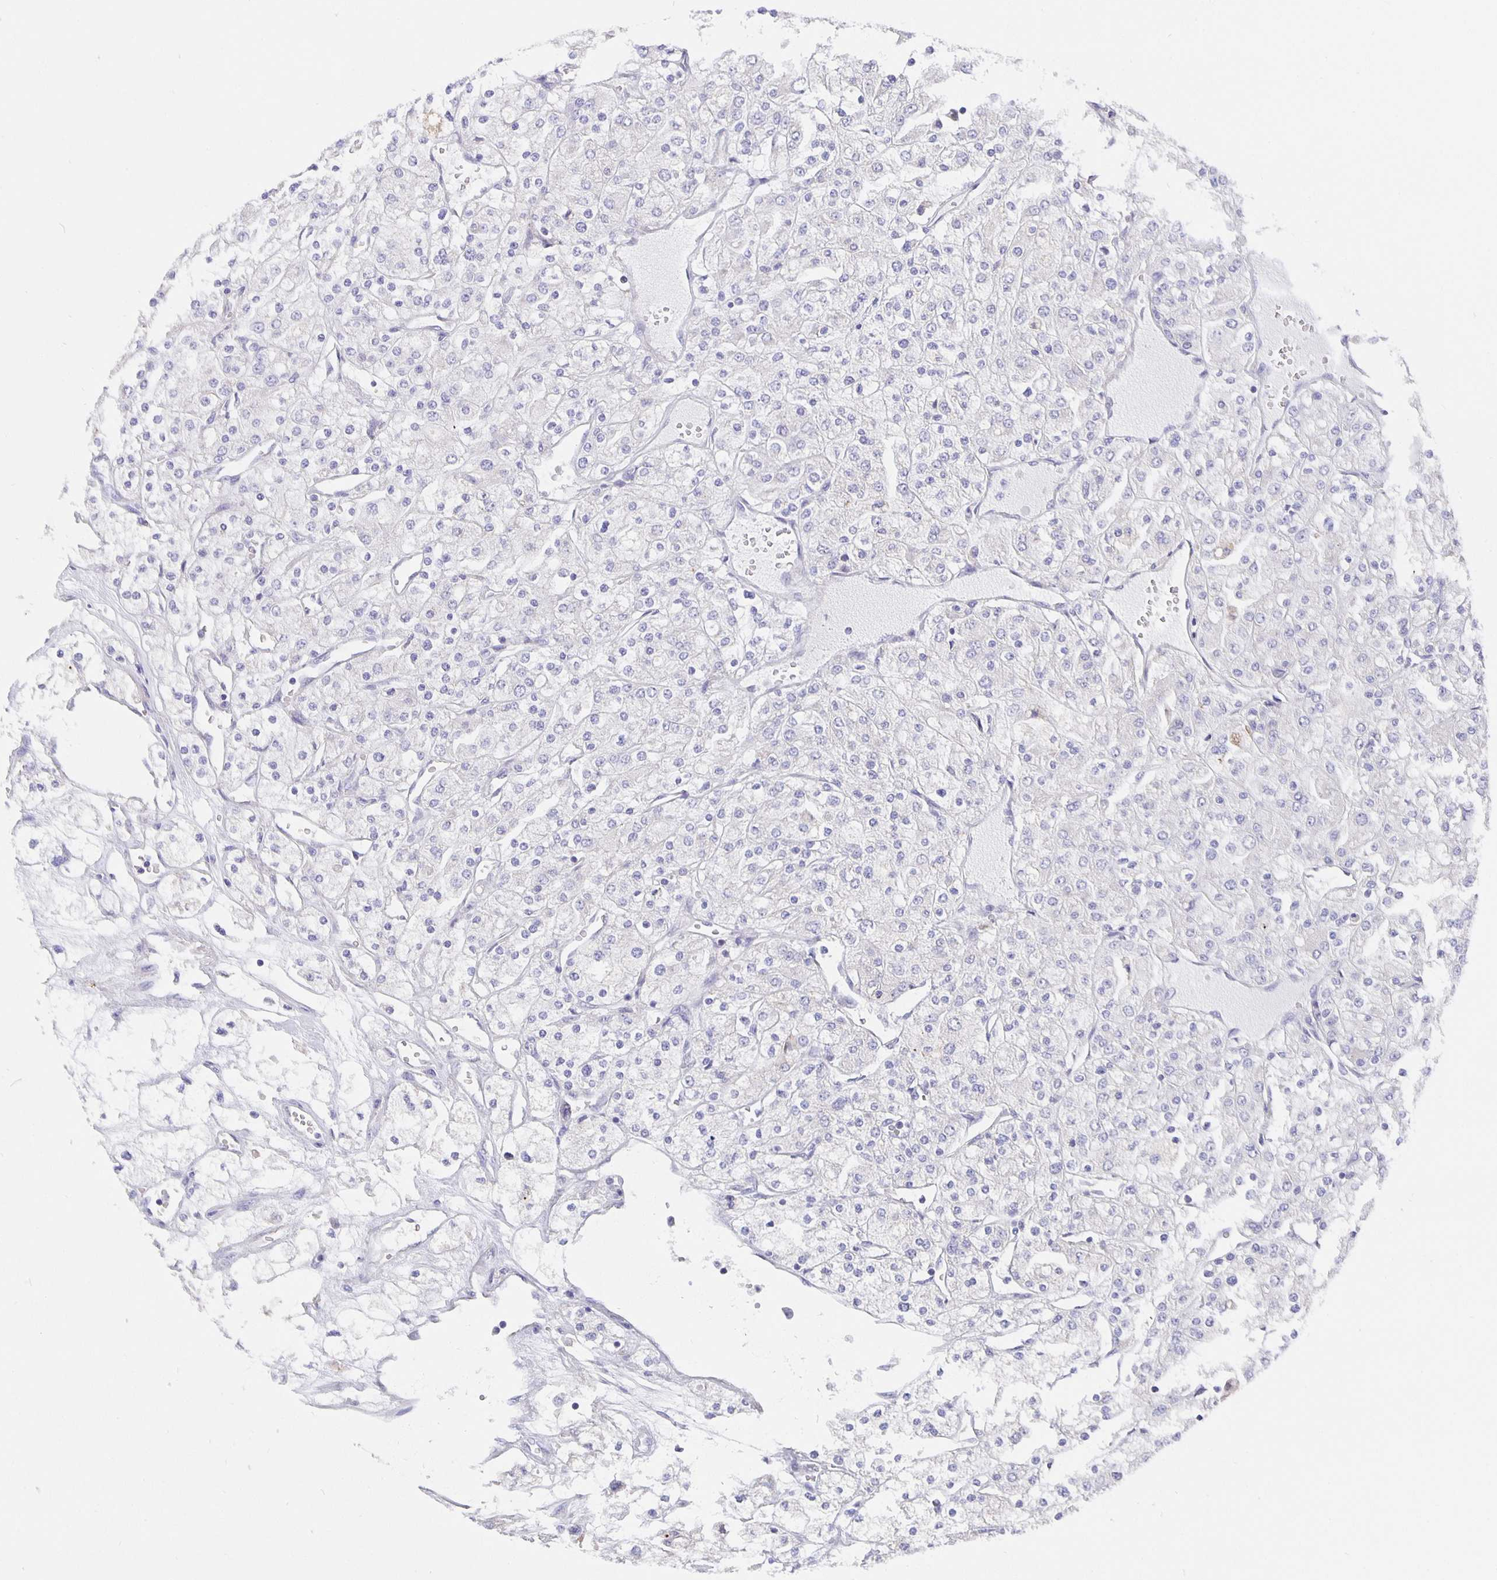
{"staining": {"intensity": "negative", "quantity": "none", "location": "none"}, "tissue": "renal cancer", "cell_type": "Tumor cells", "image_type": "cancer", "snomed": [{"axis": "morphology", "description": "Adenocarcinoma, NOS"}, {"axis": "topography", "description": "Kidney"}], "caption": "IHC of renal adenocarcinoma demonstrates no expression in tumor cells.", "gene": "CFAP74", "patient": {"sex": "male", "age": 80}}